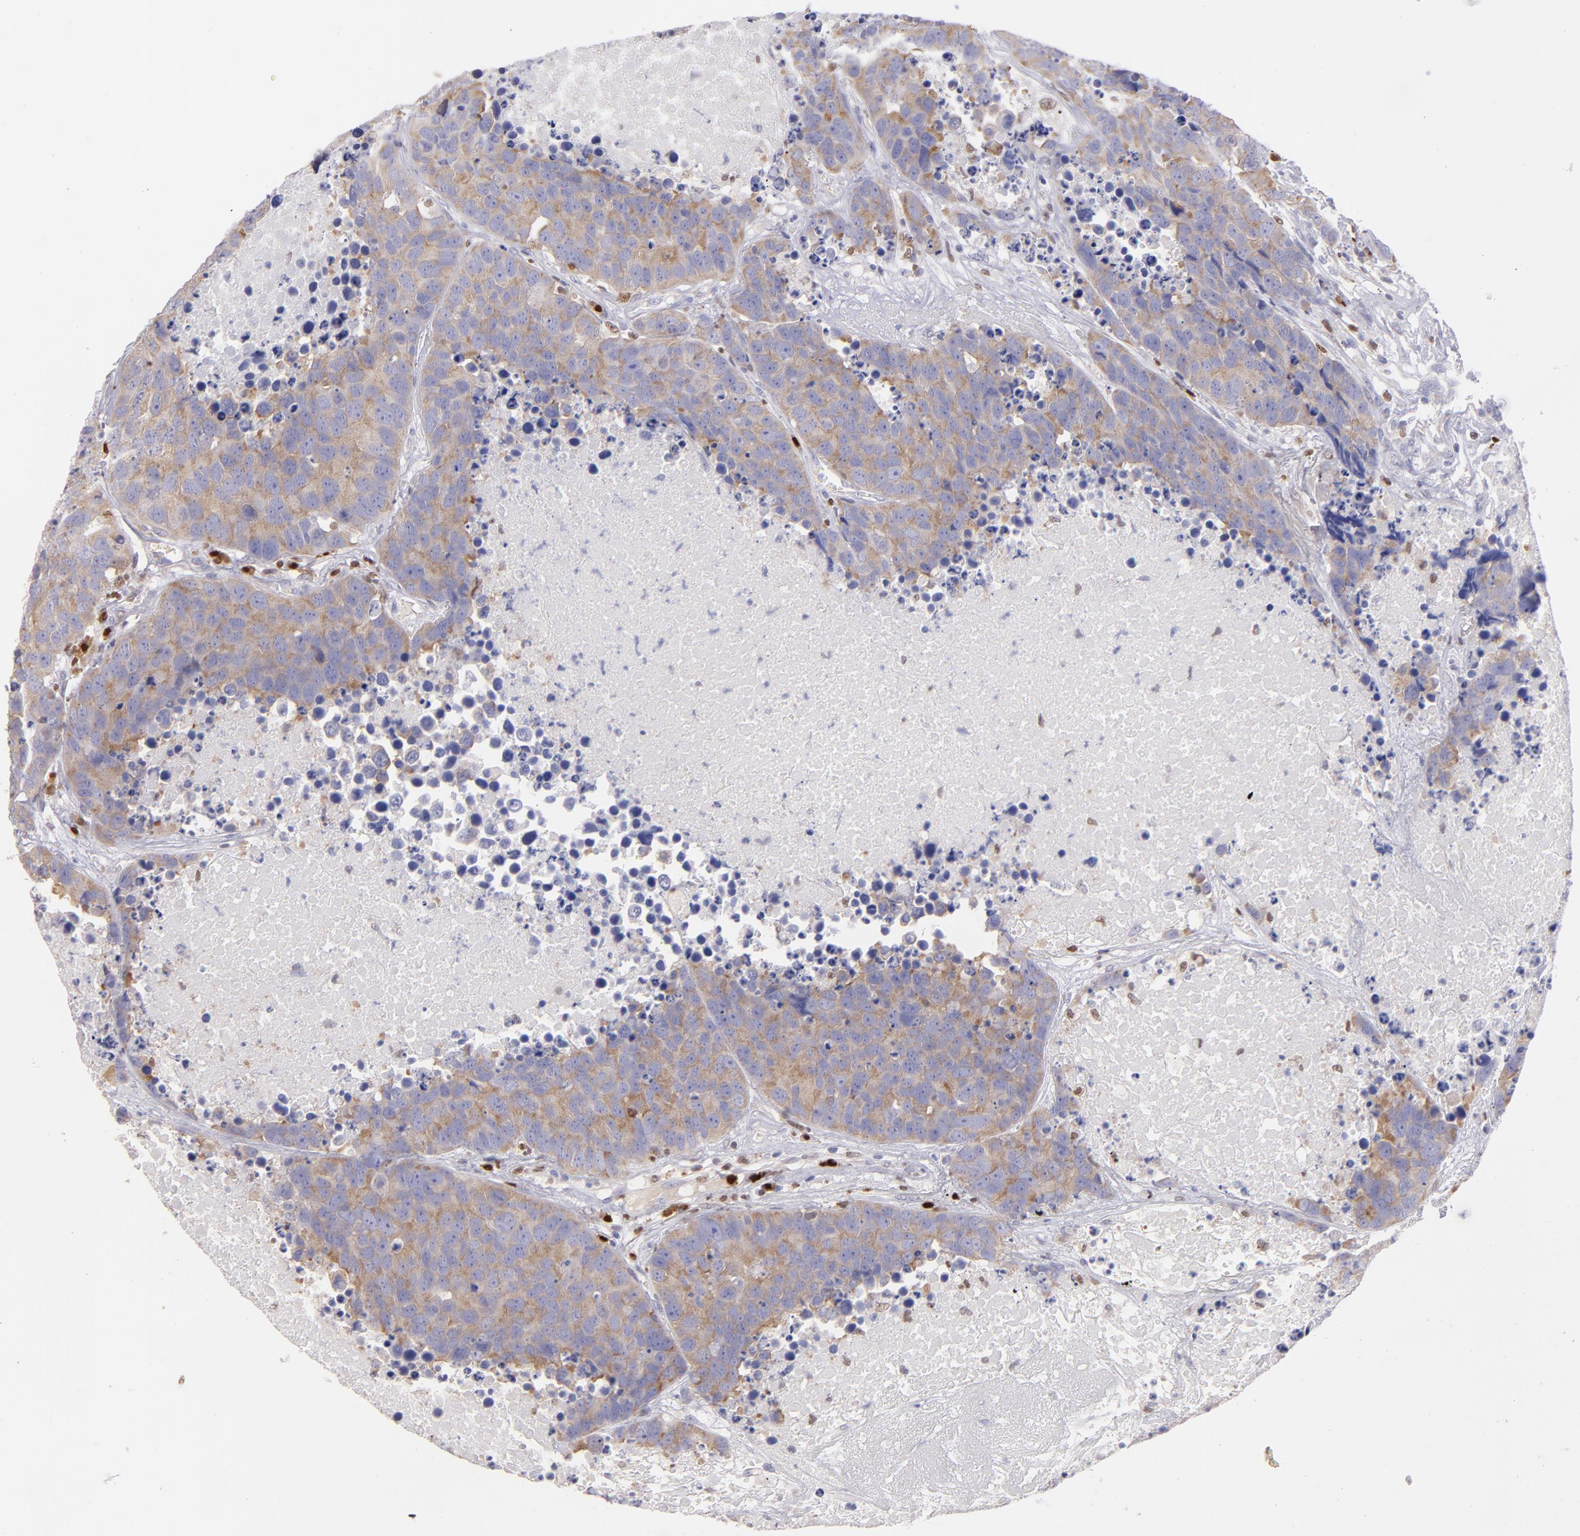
{"staining": {"intensity": "moderate", "quantity": ">75%", "location": "cytoplasmic/membranous"}, "tissue": "carcinoid", "cell_type": "Tumor cells", "image_type": "cancer", "snomed": [{"axis": "morphology", "description": "Carcinoid, malignant, NOS"}, {"axis": "topography", "description": "Lung"}], "caption": "A brown stain labels moderate cytoplasmic/membranous staining of a protein in human carcinoid tumor cells.", "gene": "IRF8", "patient": {"sex": "male", "age": 60}}